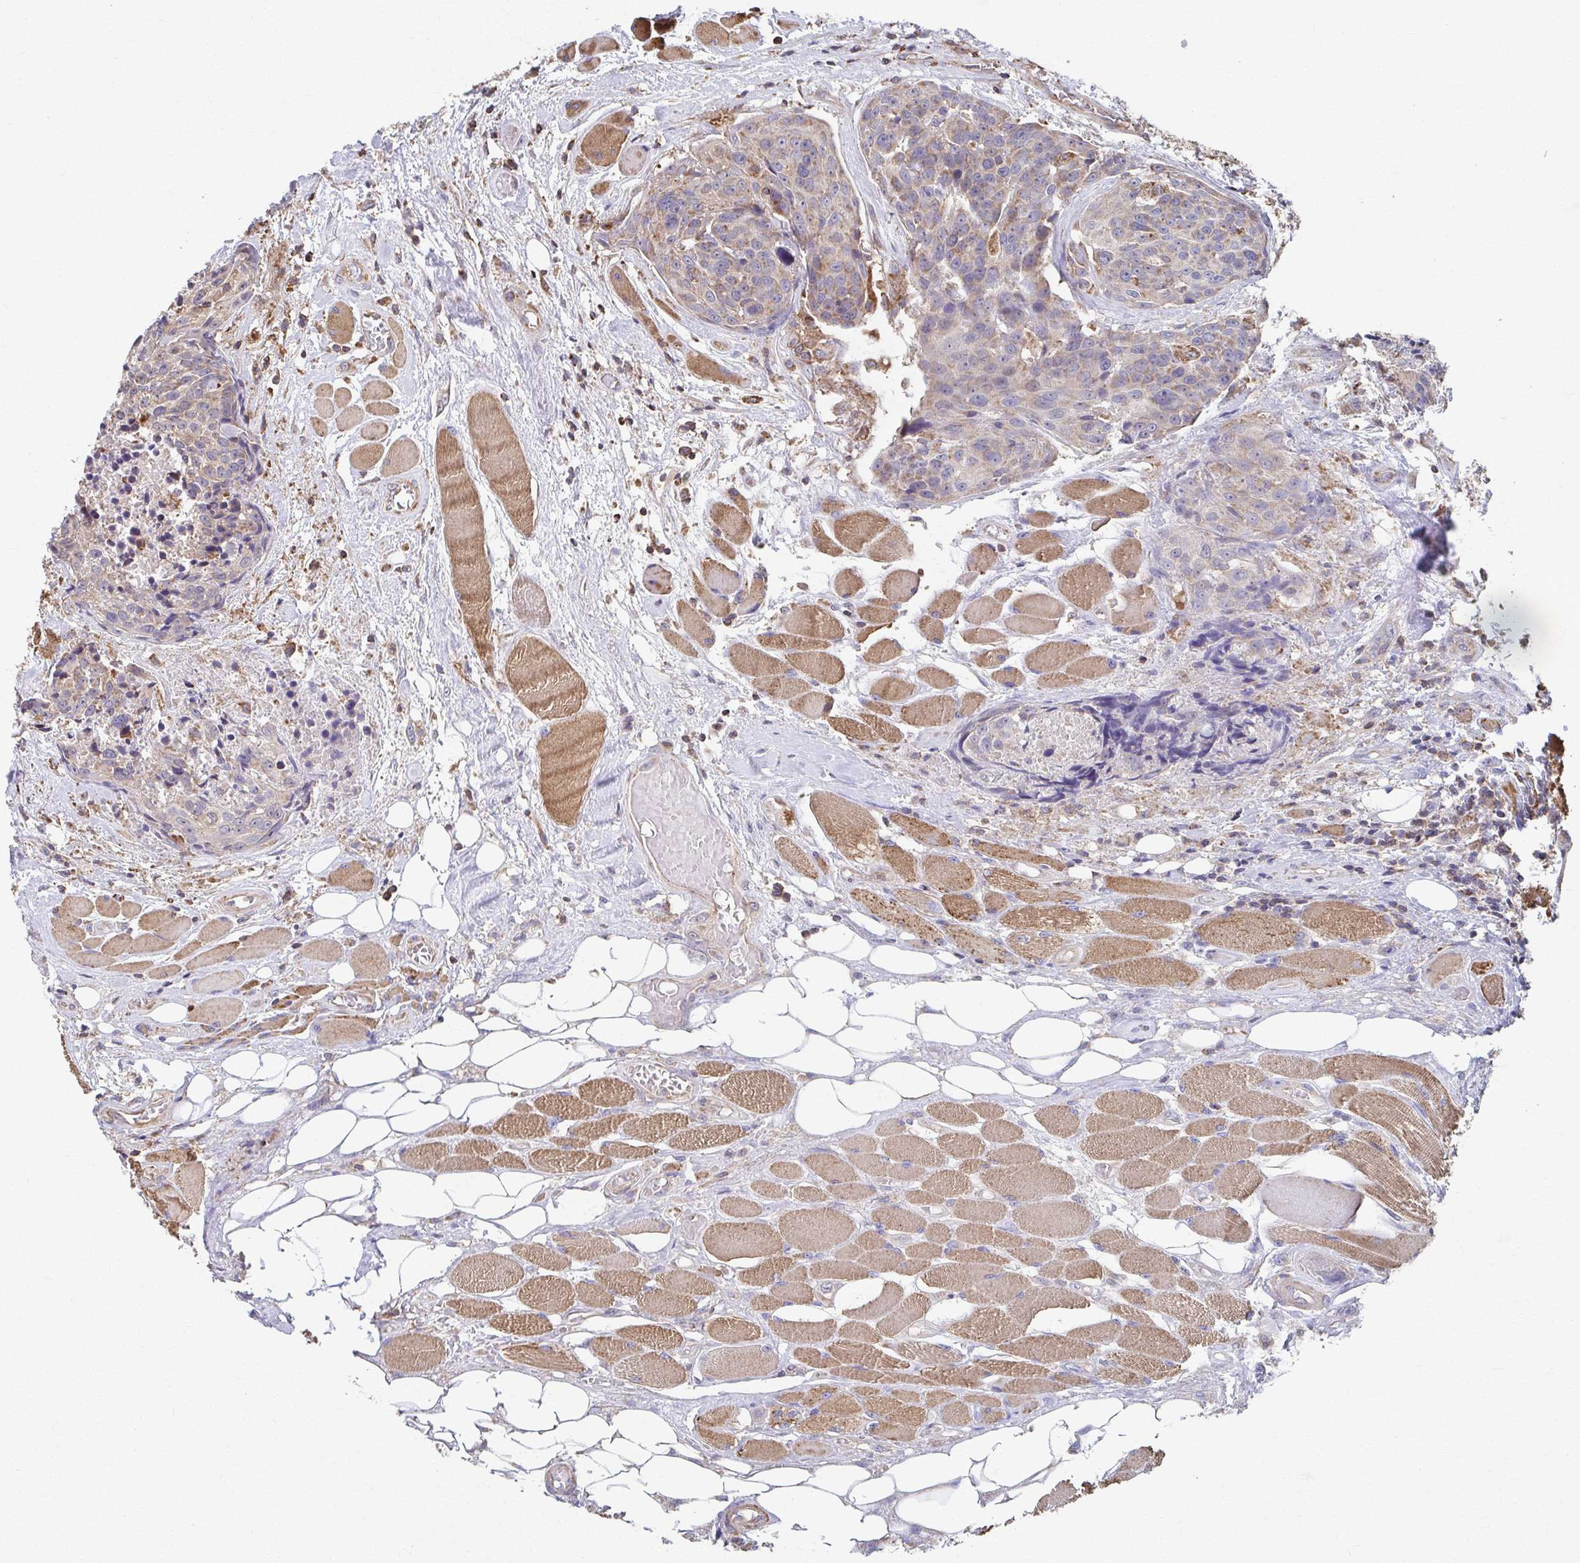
{"staining": {"intensity": "weak", "quantity": "<25%", "location": "cytoplasmic/membranous"}, "tissue": "head and neck cancer", "cell_type": "Tumor cells", "image_type": "cancer", "snomed": [{"axis": "morphology", "description": "Squamous cell carcinoma, NOS"}, {"axis": "topography", "description": "Oral tissue"}, {"axis": "topography", "description": "Head-Neck"}], "caption": "Head and neck cancer was stained to show a protein in brown. There is no significant positivity in tumor cells. Brightfield microscopy of immunohistochemistry stained with DAB (brown) and hematoxylin (blue), captured at high magnification.", "gene": "KLHL34", "patient": {"sex": "male", "age": 64}}